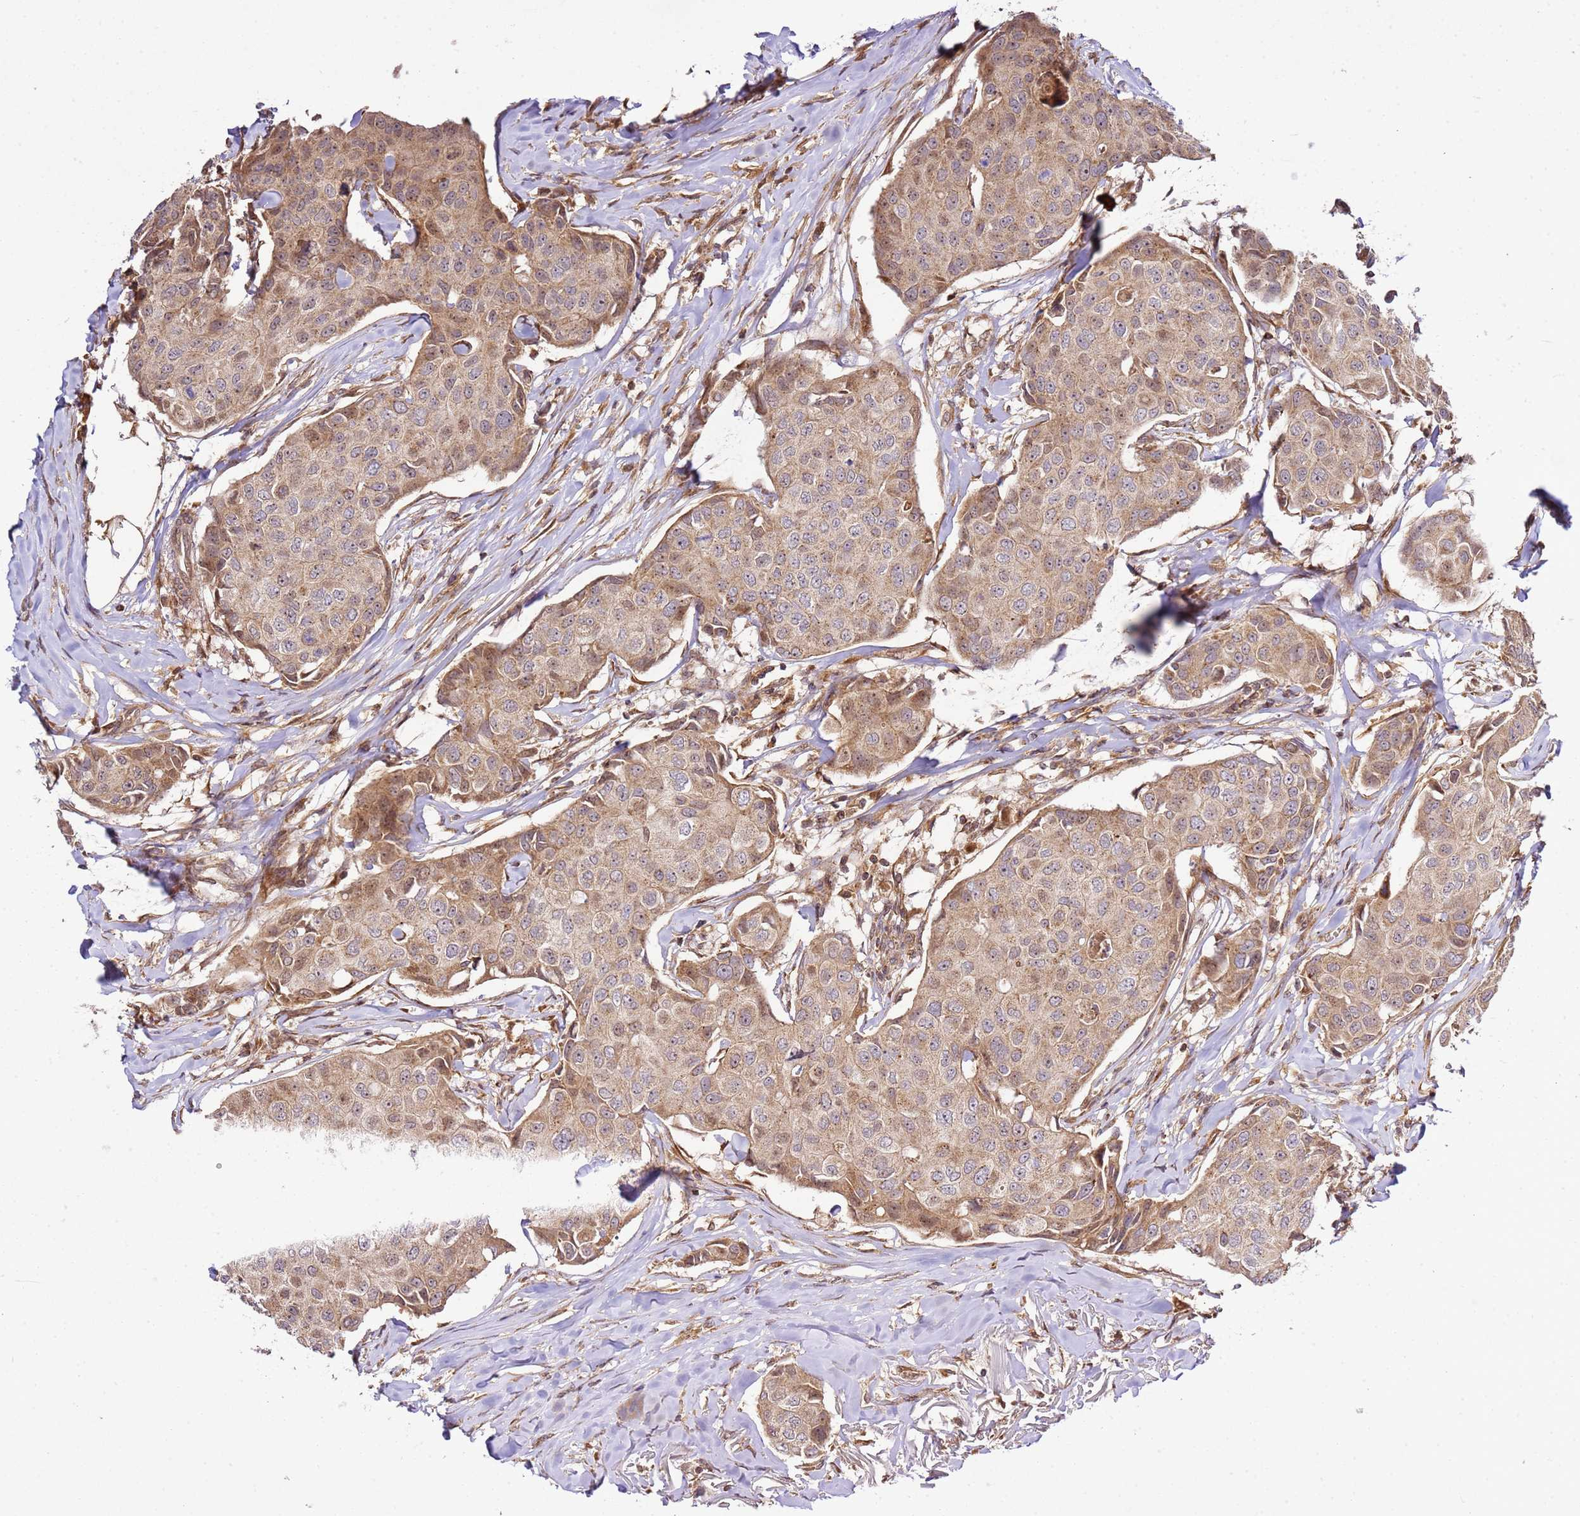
{"staining": {"intensity": "moderate", "quantity": ">75%", "location": "cytoplasmic/membranous"}, "tissue": "breast cancer", "cell_type": "Tumor cells", "image_type": "cancer", "snomed": [{"axis": "morphology", "description": "Duct carcinoma"}, {"axis": "topography", "description": "Breast"}], "caption": "High-magnification brightfield microscopy of intraductal carcinoma (breast) stained with DAB (3,3'-diaminobenzidine) (brown) and counterstained with hematoxylin (blue). tumor cells exhibit moderate cytoplasmic/membranous staining is present in about>75% of cells. The protein of interest is stained brown, and the nuclei are stained in blue (DAB (3,3'-diaminobenzidine) IHC with brightfield microscopy, high magnification).", "gene": "RASA3", "patient": {"sex": "female", "age": 80}}